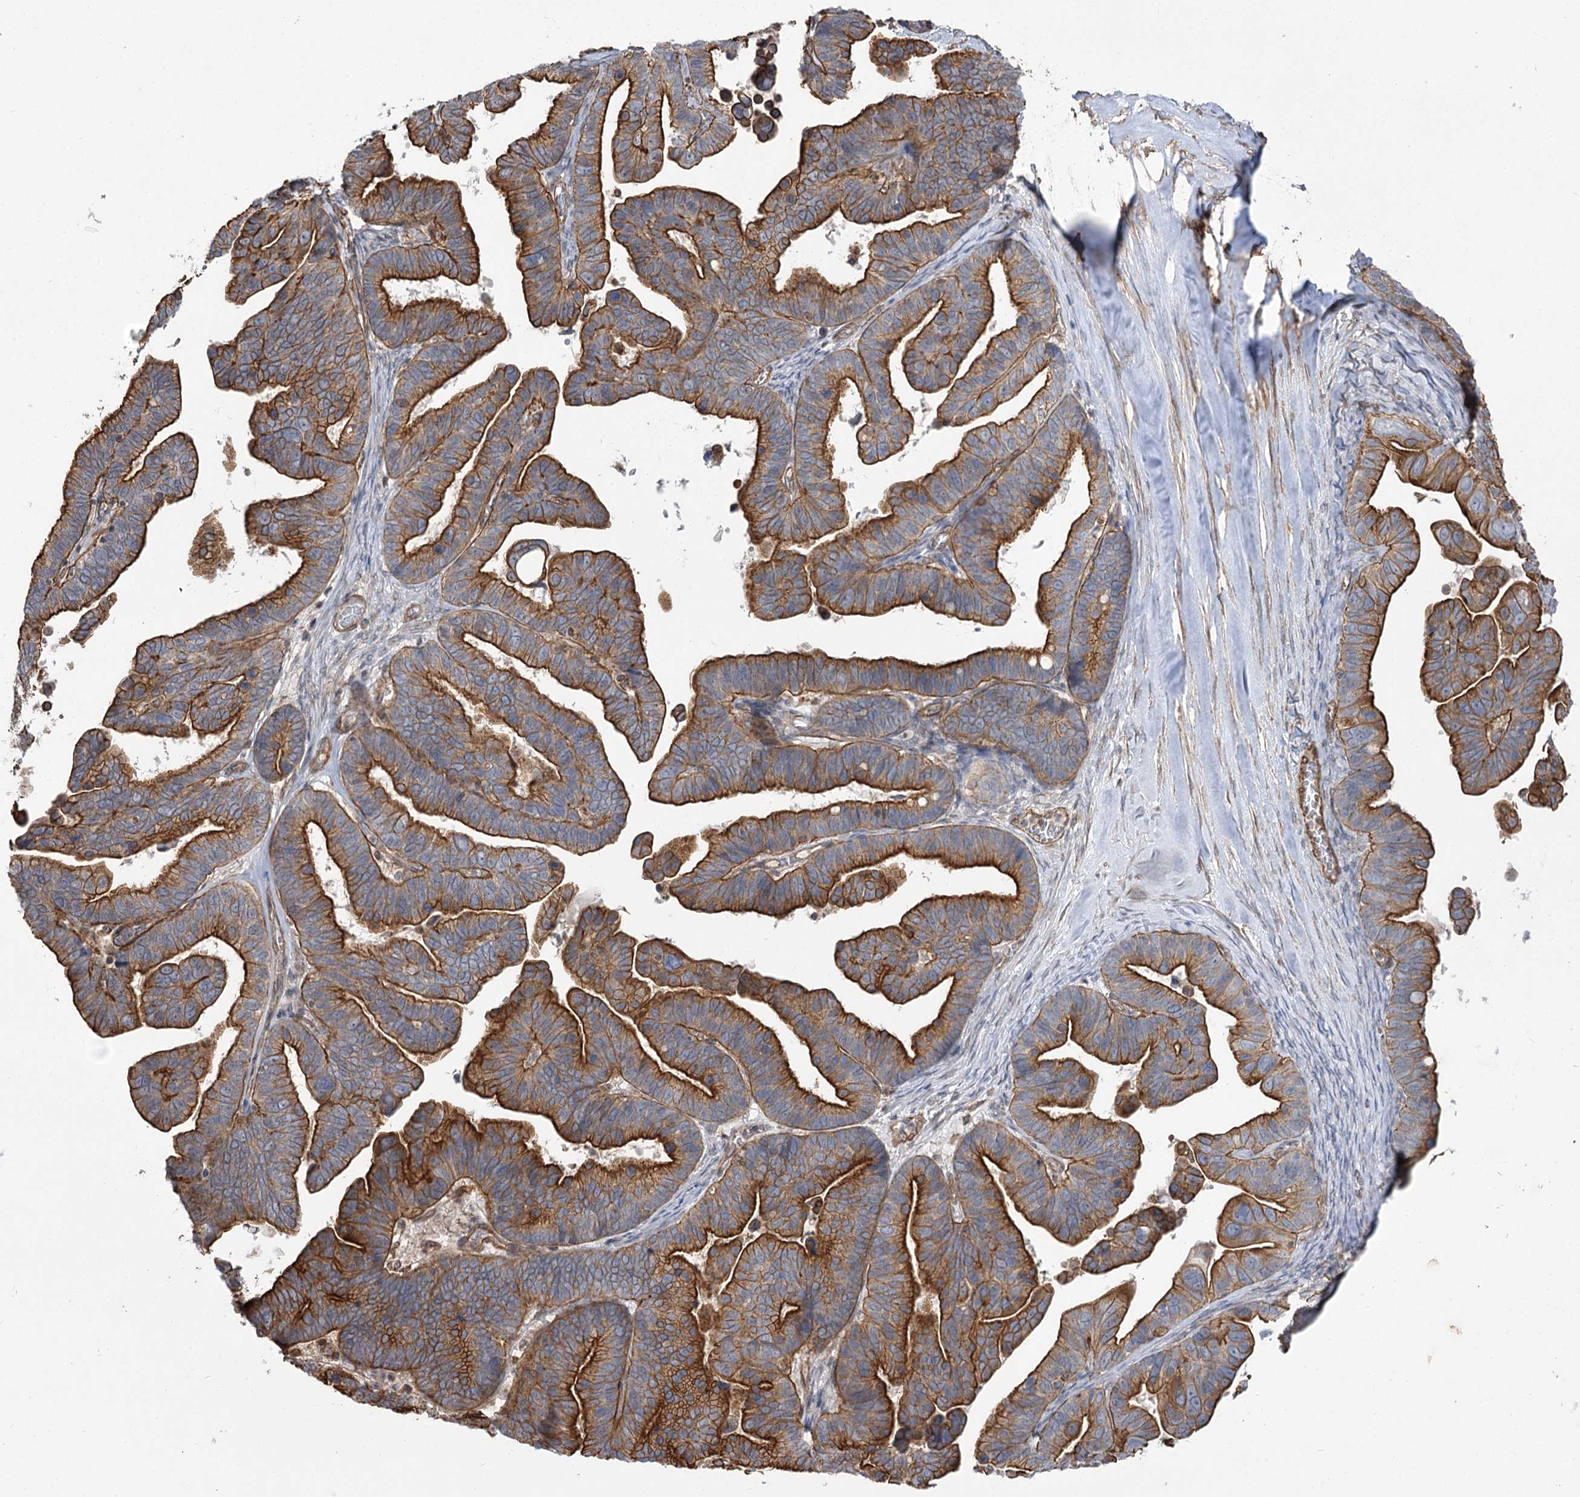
{"staining": {"intensity": "strong", "quantity": ">75%", "location": "cytoplasmic/membranous"}, "tissue": "ovarian cancer", "cell_type": "Tumor cells", "image_type": "cancer", "snomed": [{"axis": "morphology", "description": "Cystadenocarcinoma, serous, NOS"}, {"axis": "topography", "description": "Ovary"}], "caption": "IHC of serous cystadenocarcinoma (ovarian) exhibits high levels of strong cytoplasmic/membranous positivity in about >75% of tumor cells.", "gene": "SH3BP5L", "patient": {"sex": "female", "age": 56}}